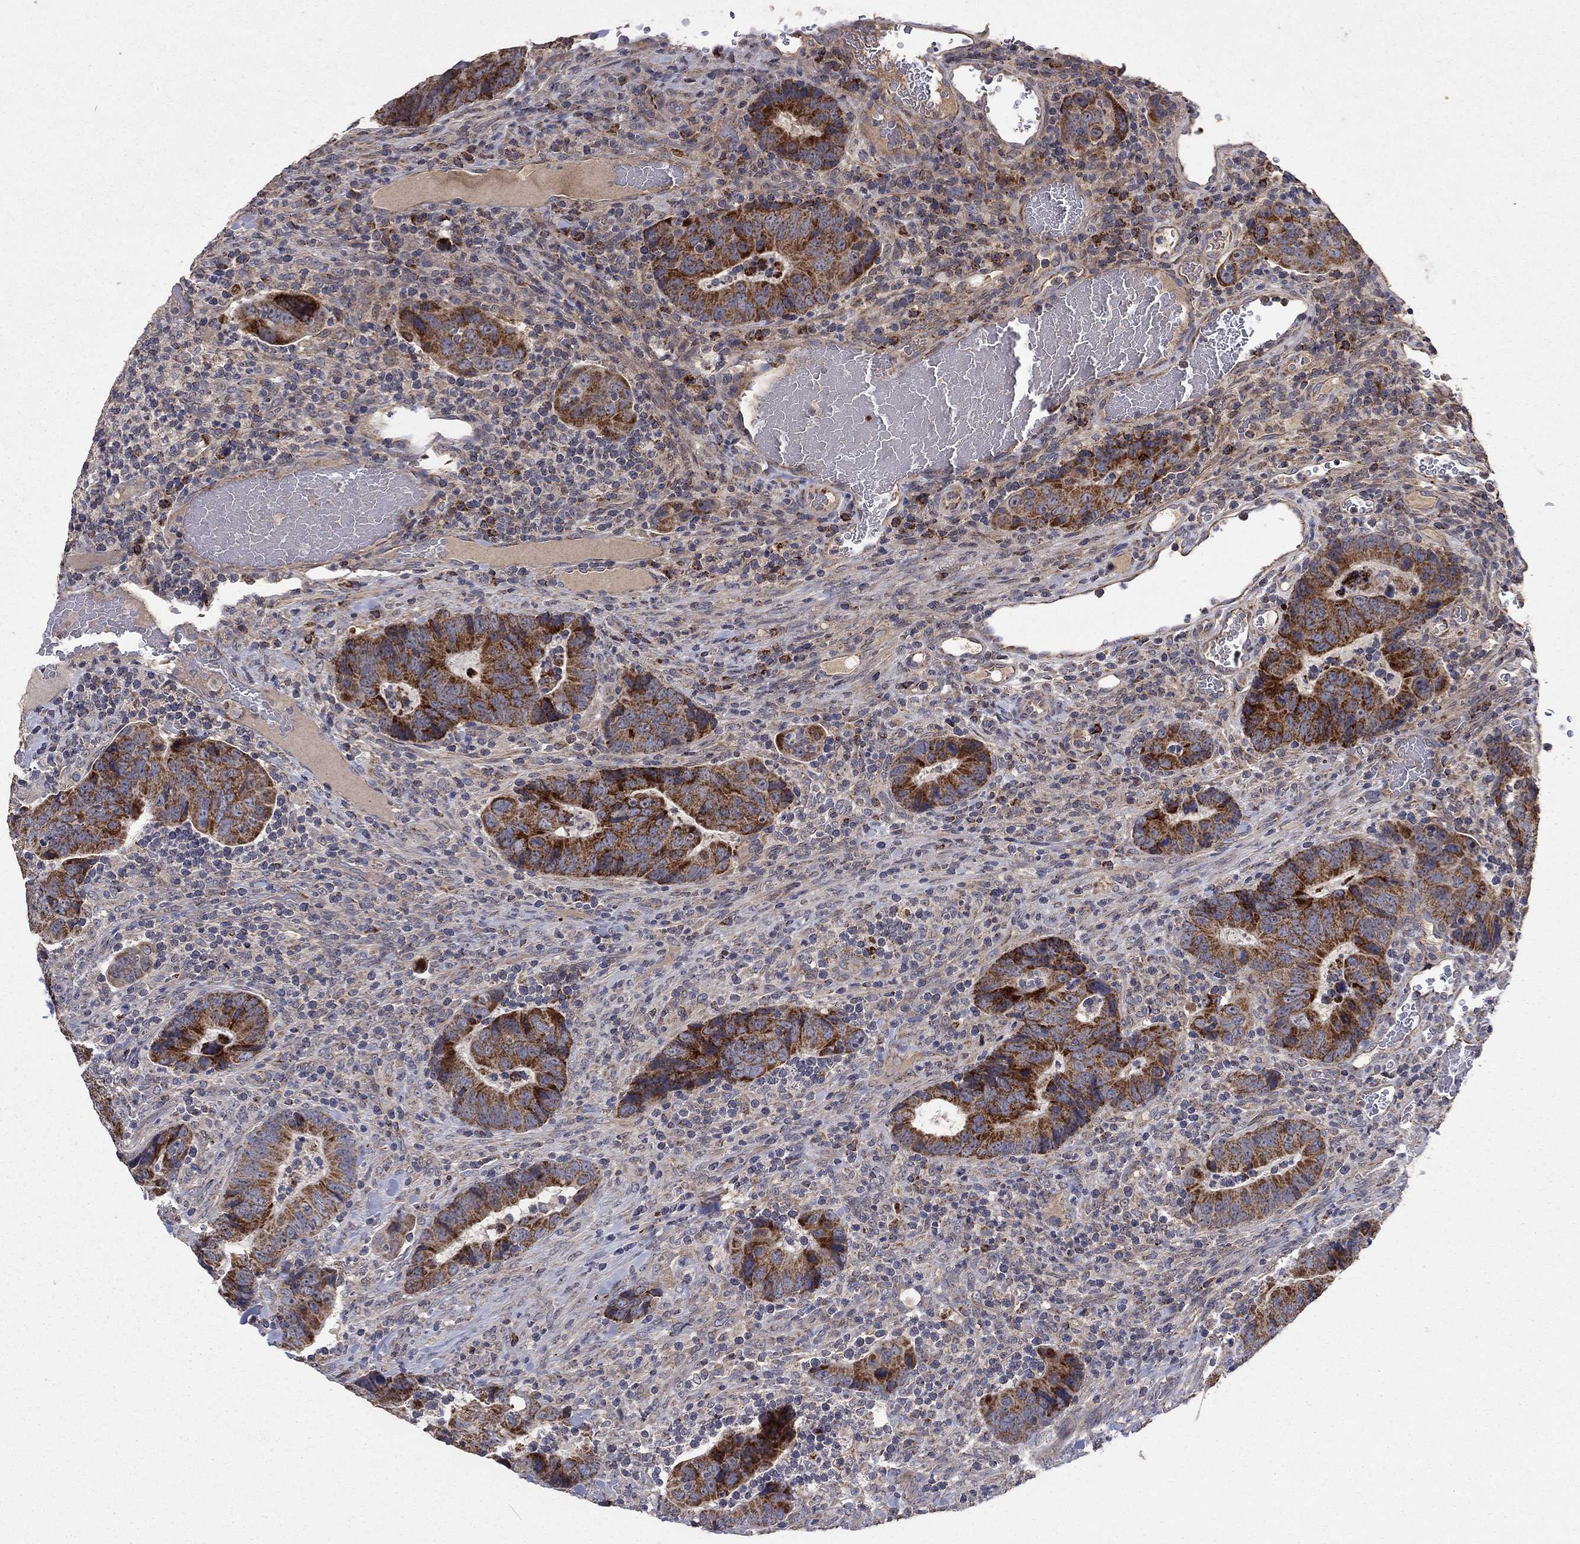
{"staining": {"intensity": "strong", "quantity": ">75%", "location": "cytoplasmic/membranous"}, "tissue": "colorectal cancer", "cell_type": "Tumor cells", "image_type": "cancer", "snomed": [{"axis": "morphology", "description": "Adenocarcinoma, NOS"}, {"axis": "topography", "description": "Colon"}], "caption": "IHC histopathology image of neoplastic tissue: human colorectal cancer (adenocarcinoma) stained using immunohistochemistry (IHC) reveals high levels of strong protein expression localized specifically in the cytoplasmic/membranous of tumor cells, appearing as a cytoplasmic/membranous brown color.", "gene": "GPSM1", "patient": {"sex": "female", "age": 56}}